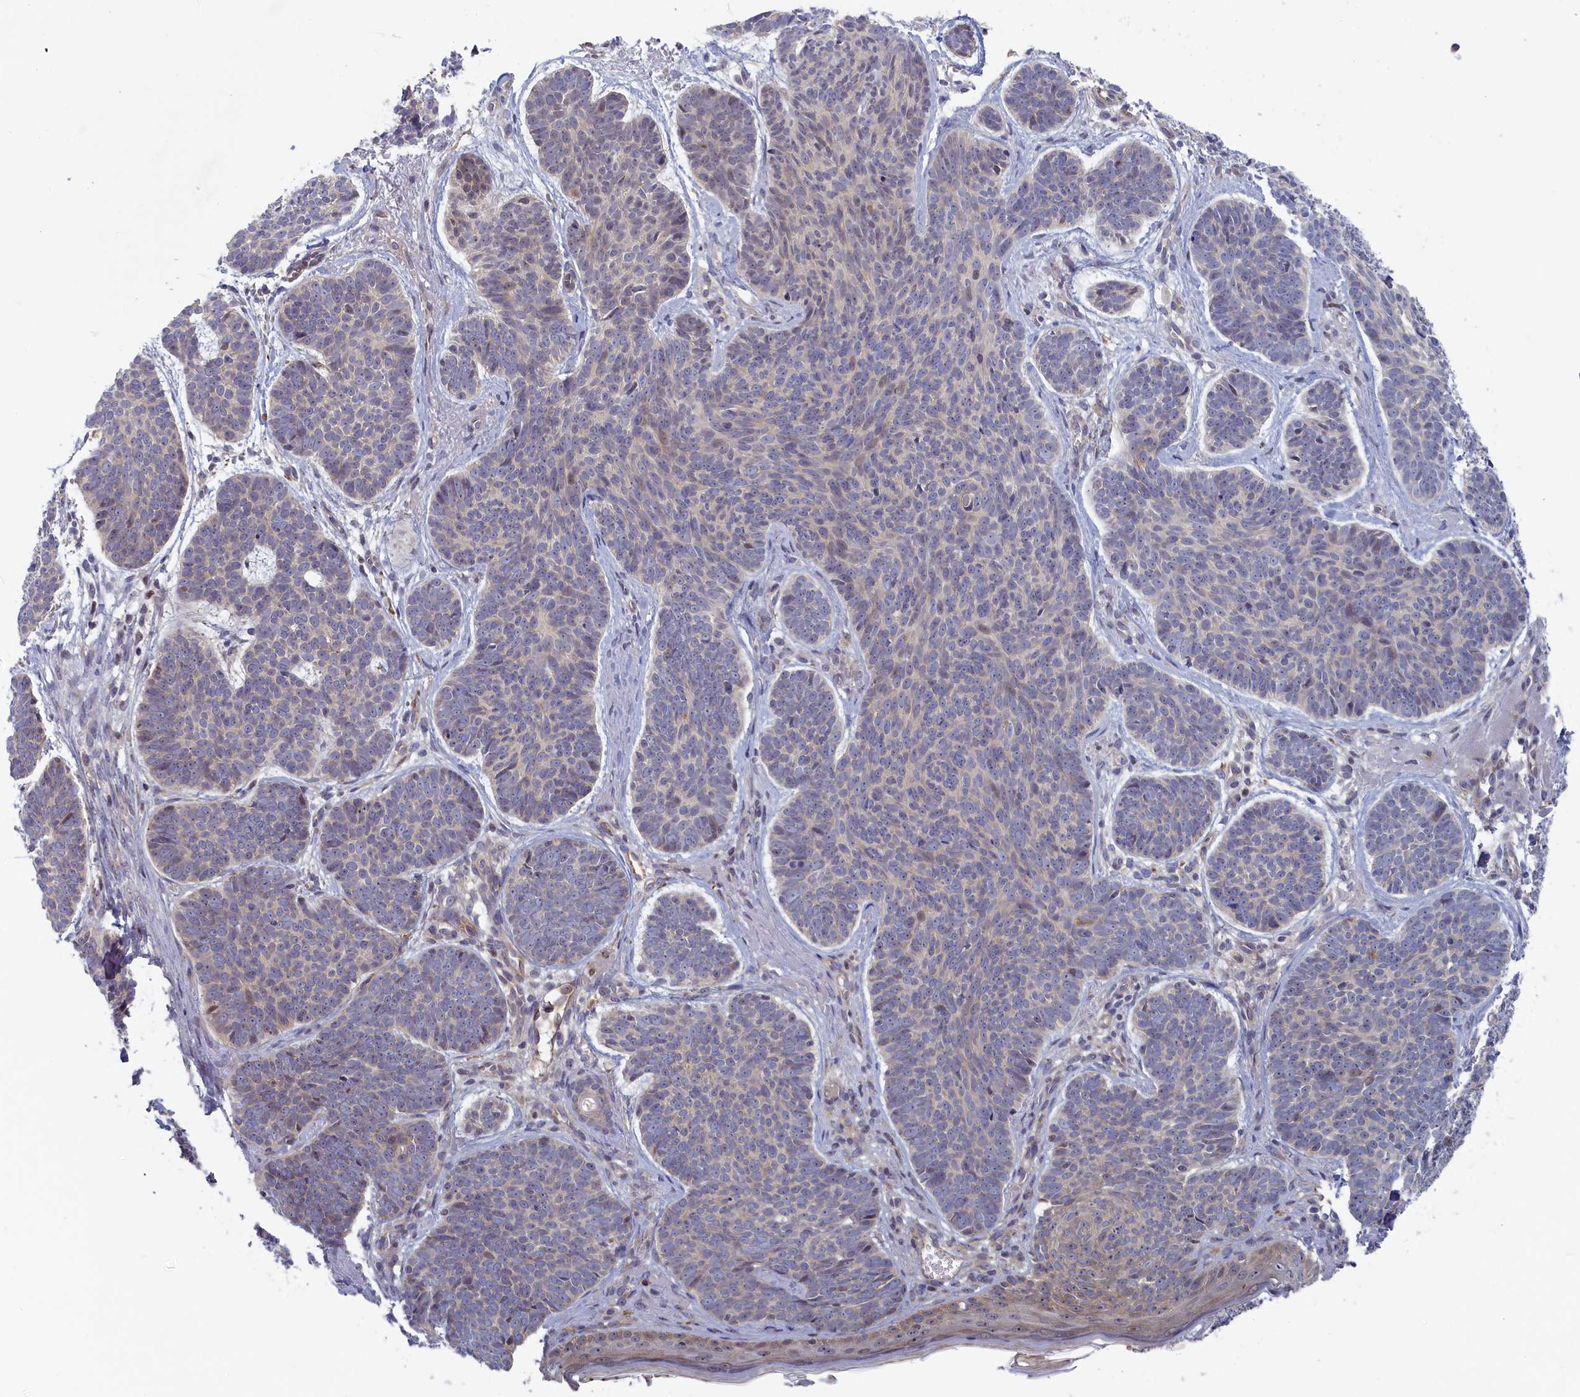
{"staining": {"intensity": "negative", "quantity": "none", "location": "none"}, "tissue": "skin cancer", "cell_type": "Tumor cells", "image_type": "cancer", "snomed": [{"axis": "morphology", "description": "Basal cell carcinoma"}, {"axis": "topography", "description": "Skin"}], "caption": "The histopathology image demonstrates no staining of tumor cells in skin cancer (basal cell carcinoma).", "gene": "INTS4", "patient": {"sex": "female", "age": 74}}